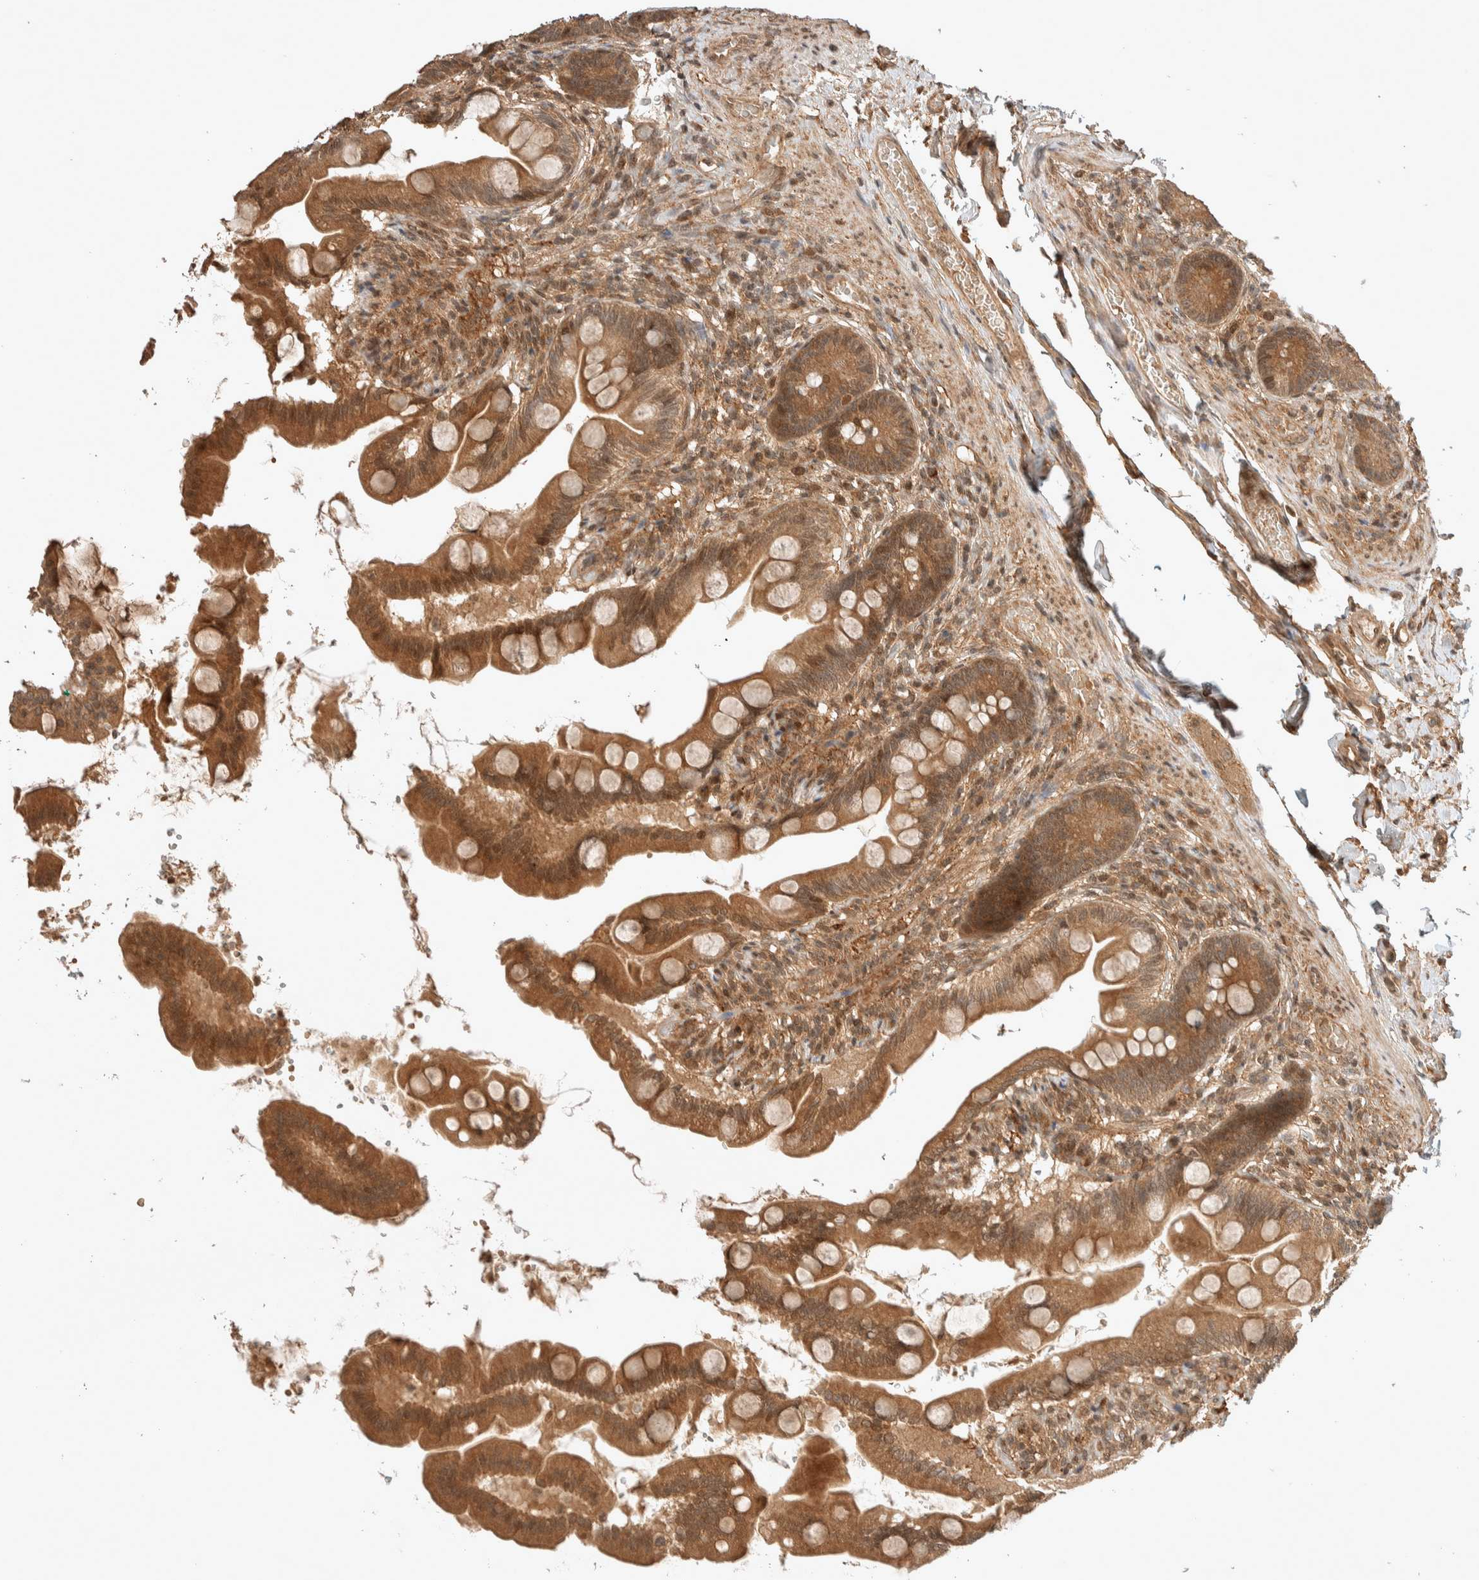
{"staining": {"intensity": "moderate", "quantity": ">75%", "location": "cytoplasmic/membranous,nuclear"}, "tissue": "small intestine", "cell_type": "Glandular cells", "image_type": "normal", "snomed": [{"axis": "morphology", "description": "Normal tissue, NOS"}, {"axis": "topography", "description": "Small intestine"}], "caption": "The image demonstrates a brown stain indicating the presence of a protein in the cytoplasmic/membranous,nuclear of glandular cells in small intestine.", "gene": "THRA", "patient": {"sex": "female", "age": 56}}